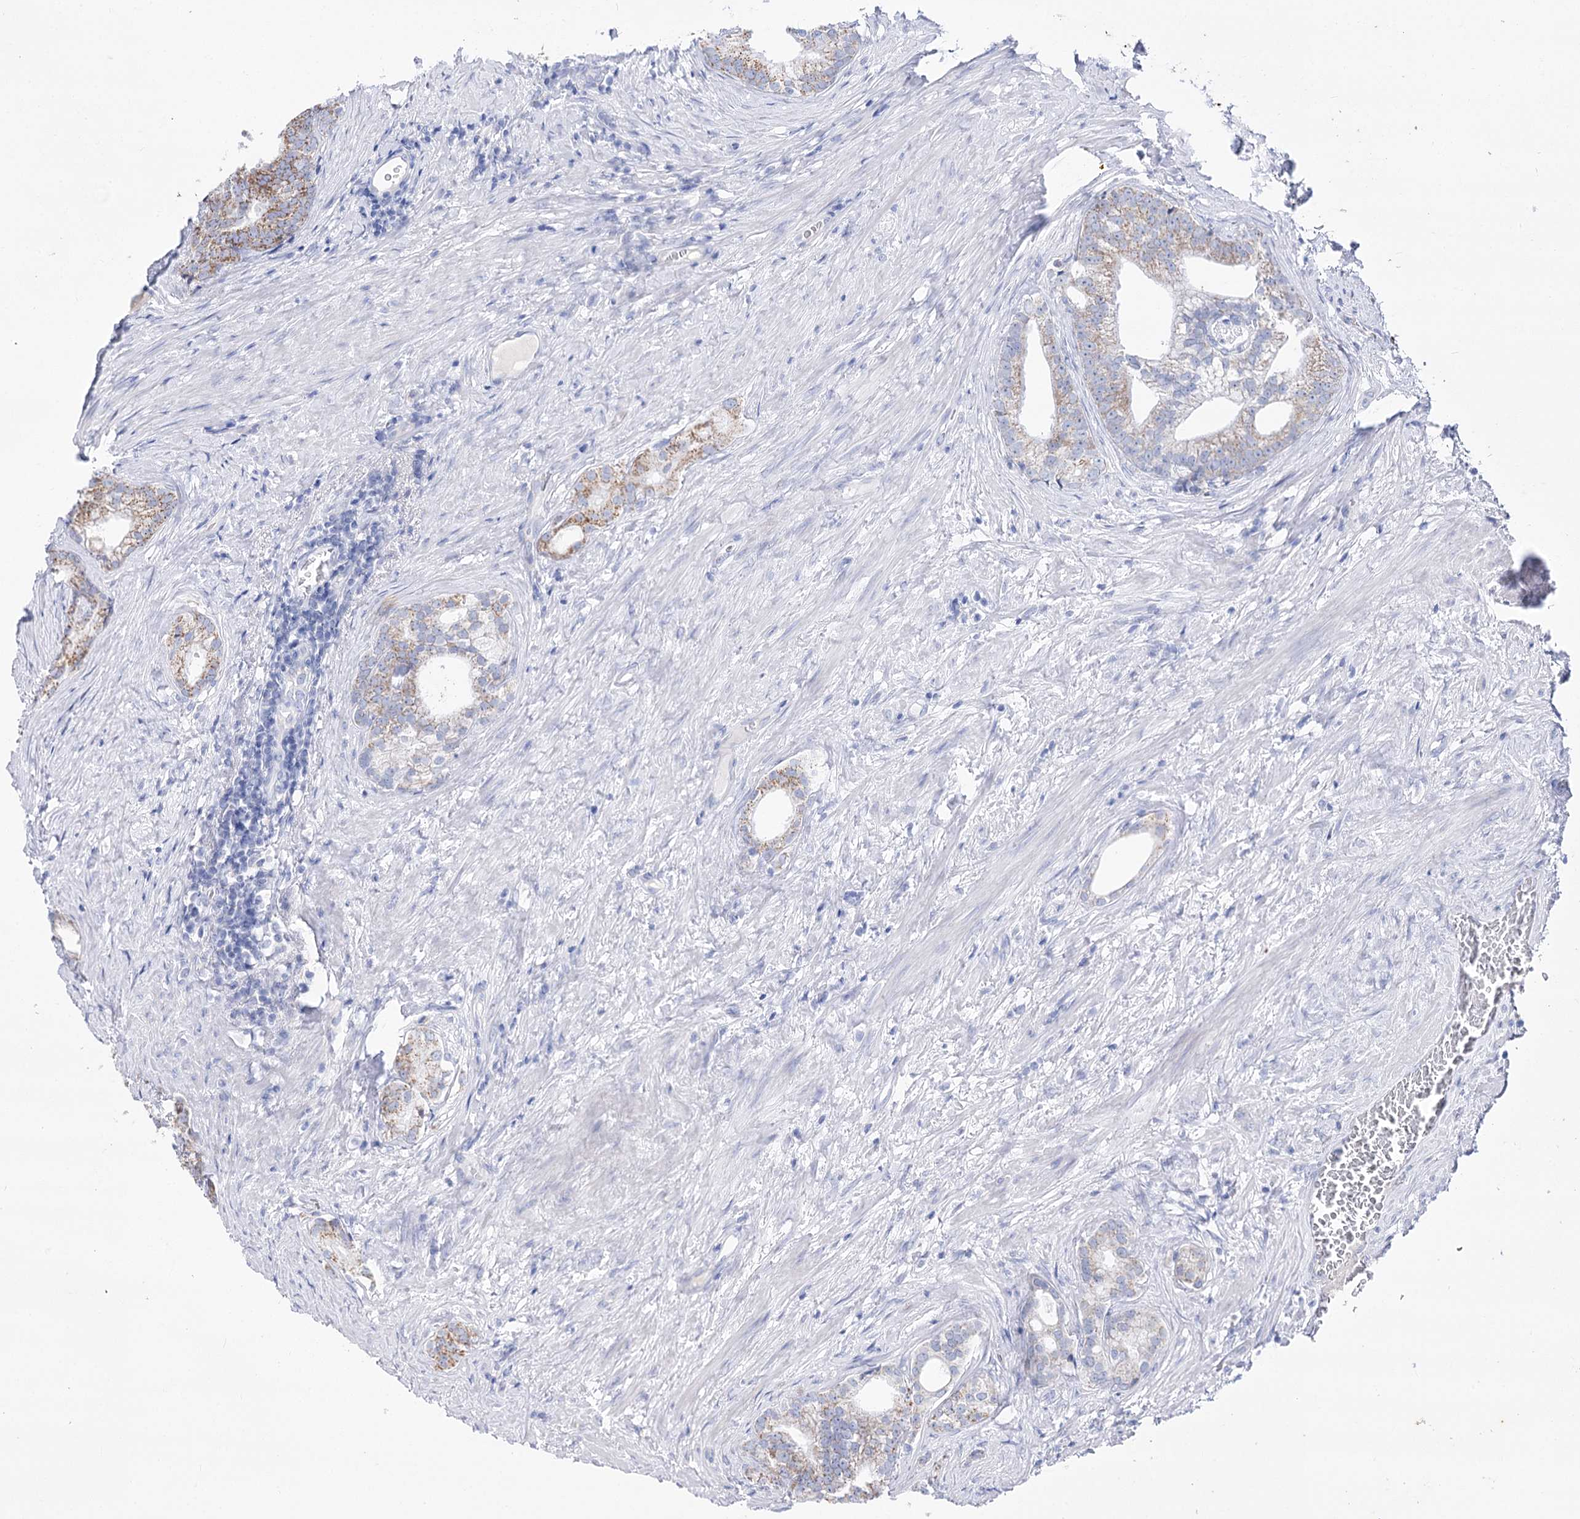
{"staining": {"intensity": "weak", "quantity": "25%-75%", "location": "cytoplasmic/membranous"}, "tissue": "prostate cancer", "cell_type": "Tumor cells", "image_type": "cancer", "snomed": [{"axis": "morphology", "description": "Adenocarcinoma, Low grade"}, {"axis": "topography", "description": "Prostate"}], "caption": "A histopathology image of human prostate cancer stained for a protein shows weak cytoplasmic/membranous brown staining in tumor cells.", "gene": "MCCC2", "patient": {"sex": "male", "age": 71}}